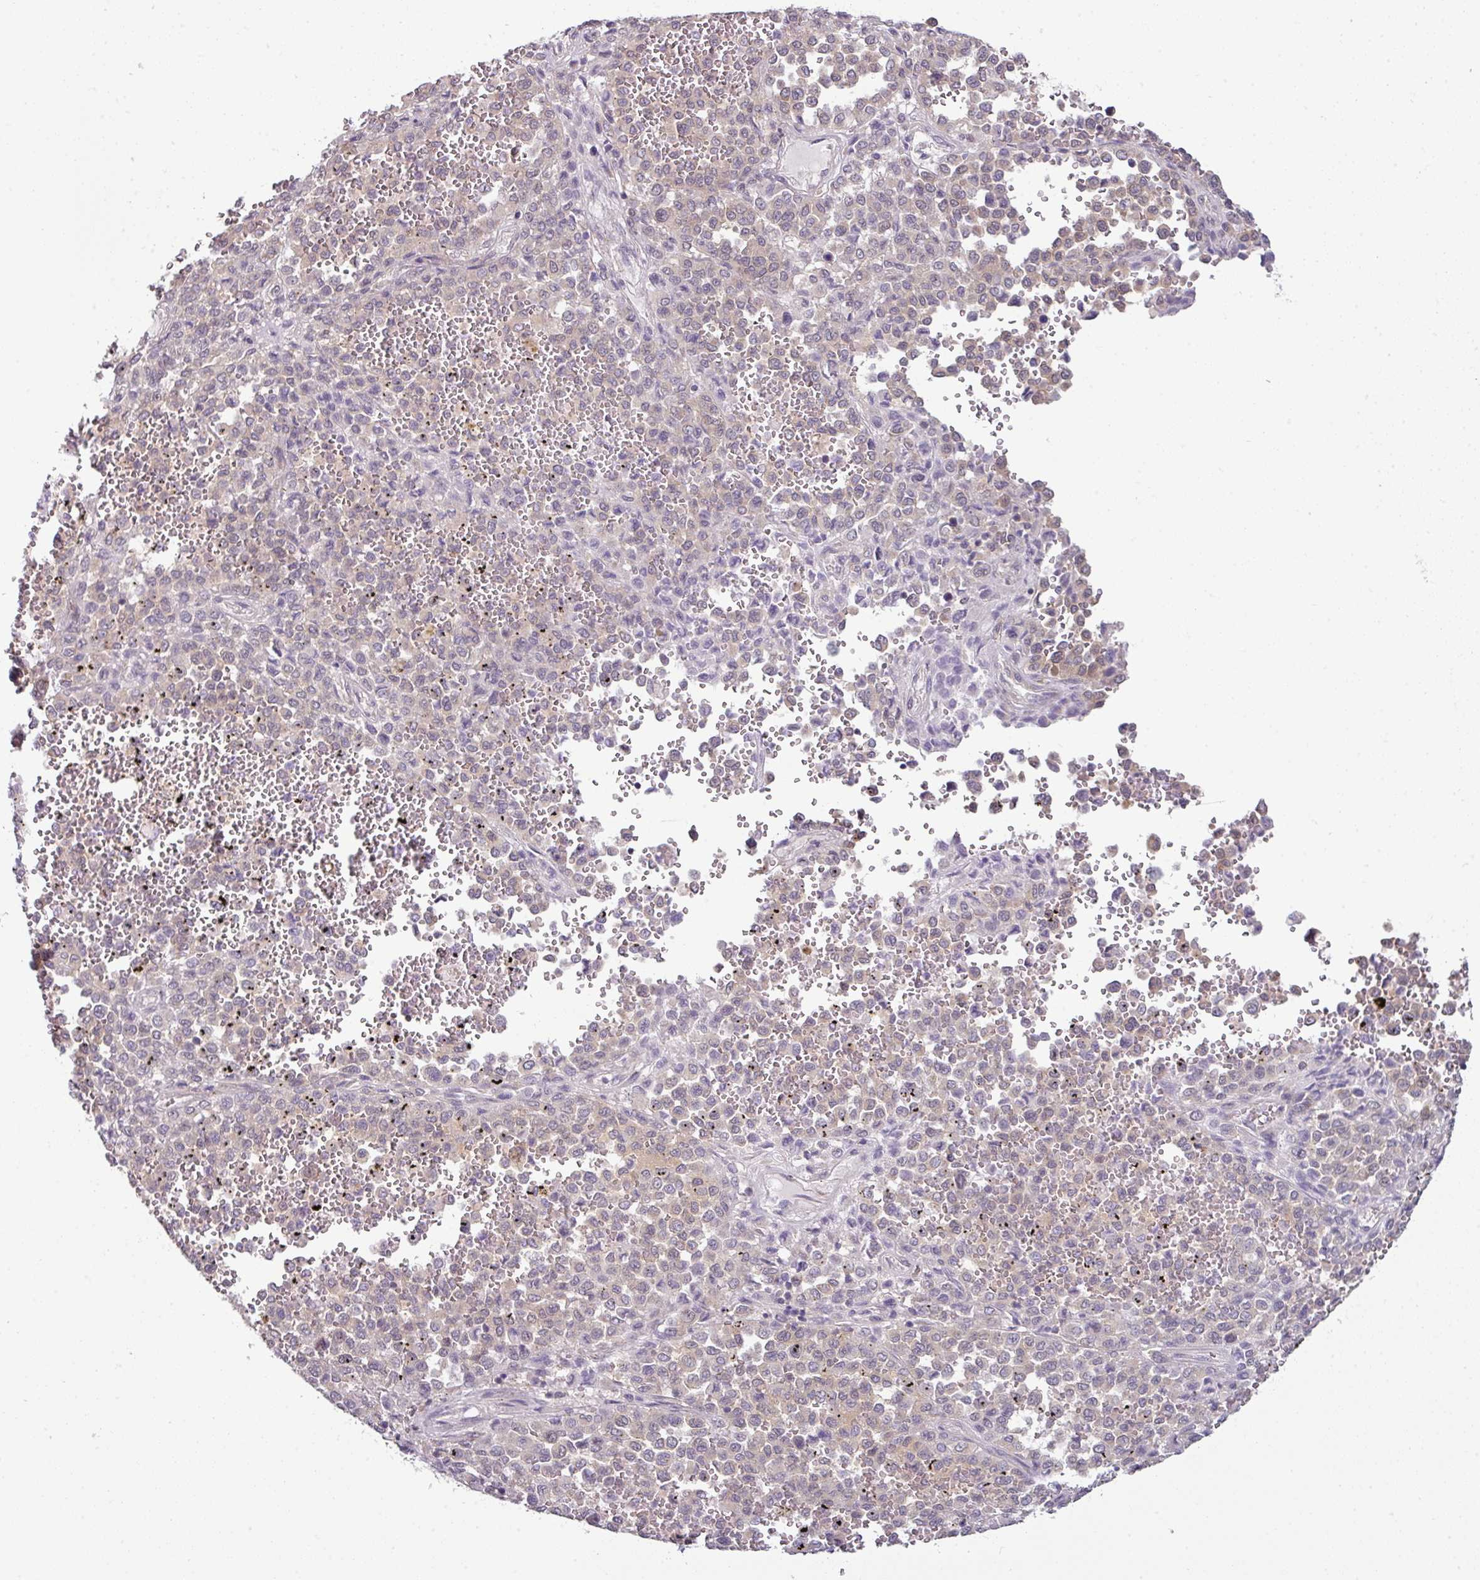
{"staining": {"intensity": "weak", "quantity": "<25%", "location": "cytoplasmic/membranous"}, "tissue": "melanoma", "cell_type": "Tumor cells", "image_type": "cancer", "snomed": [{"axis": "morphology", "description": "Malignant melanoma, Metastatic site"}, {"axis": "topography", "description": "Pancreas"}], "caption": "High power microscopy histopathology image of an immunohistochemistry (IHC) image of malignant melanoma (metastatic site), revealing no significant positivity in tumor cells.", "gene": "DERPC", "patient": {"sex": "female", "age": 30}}